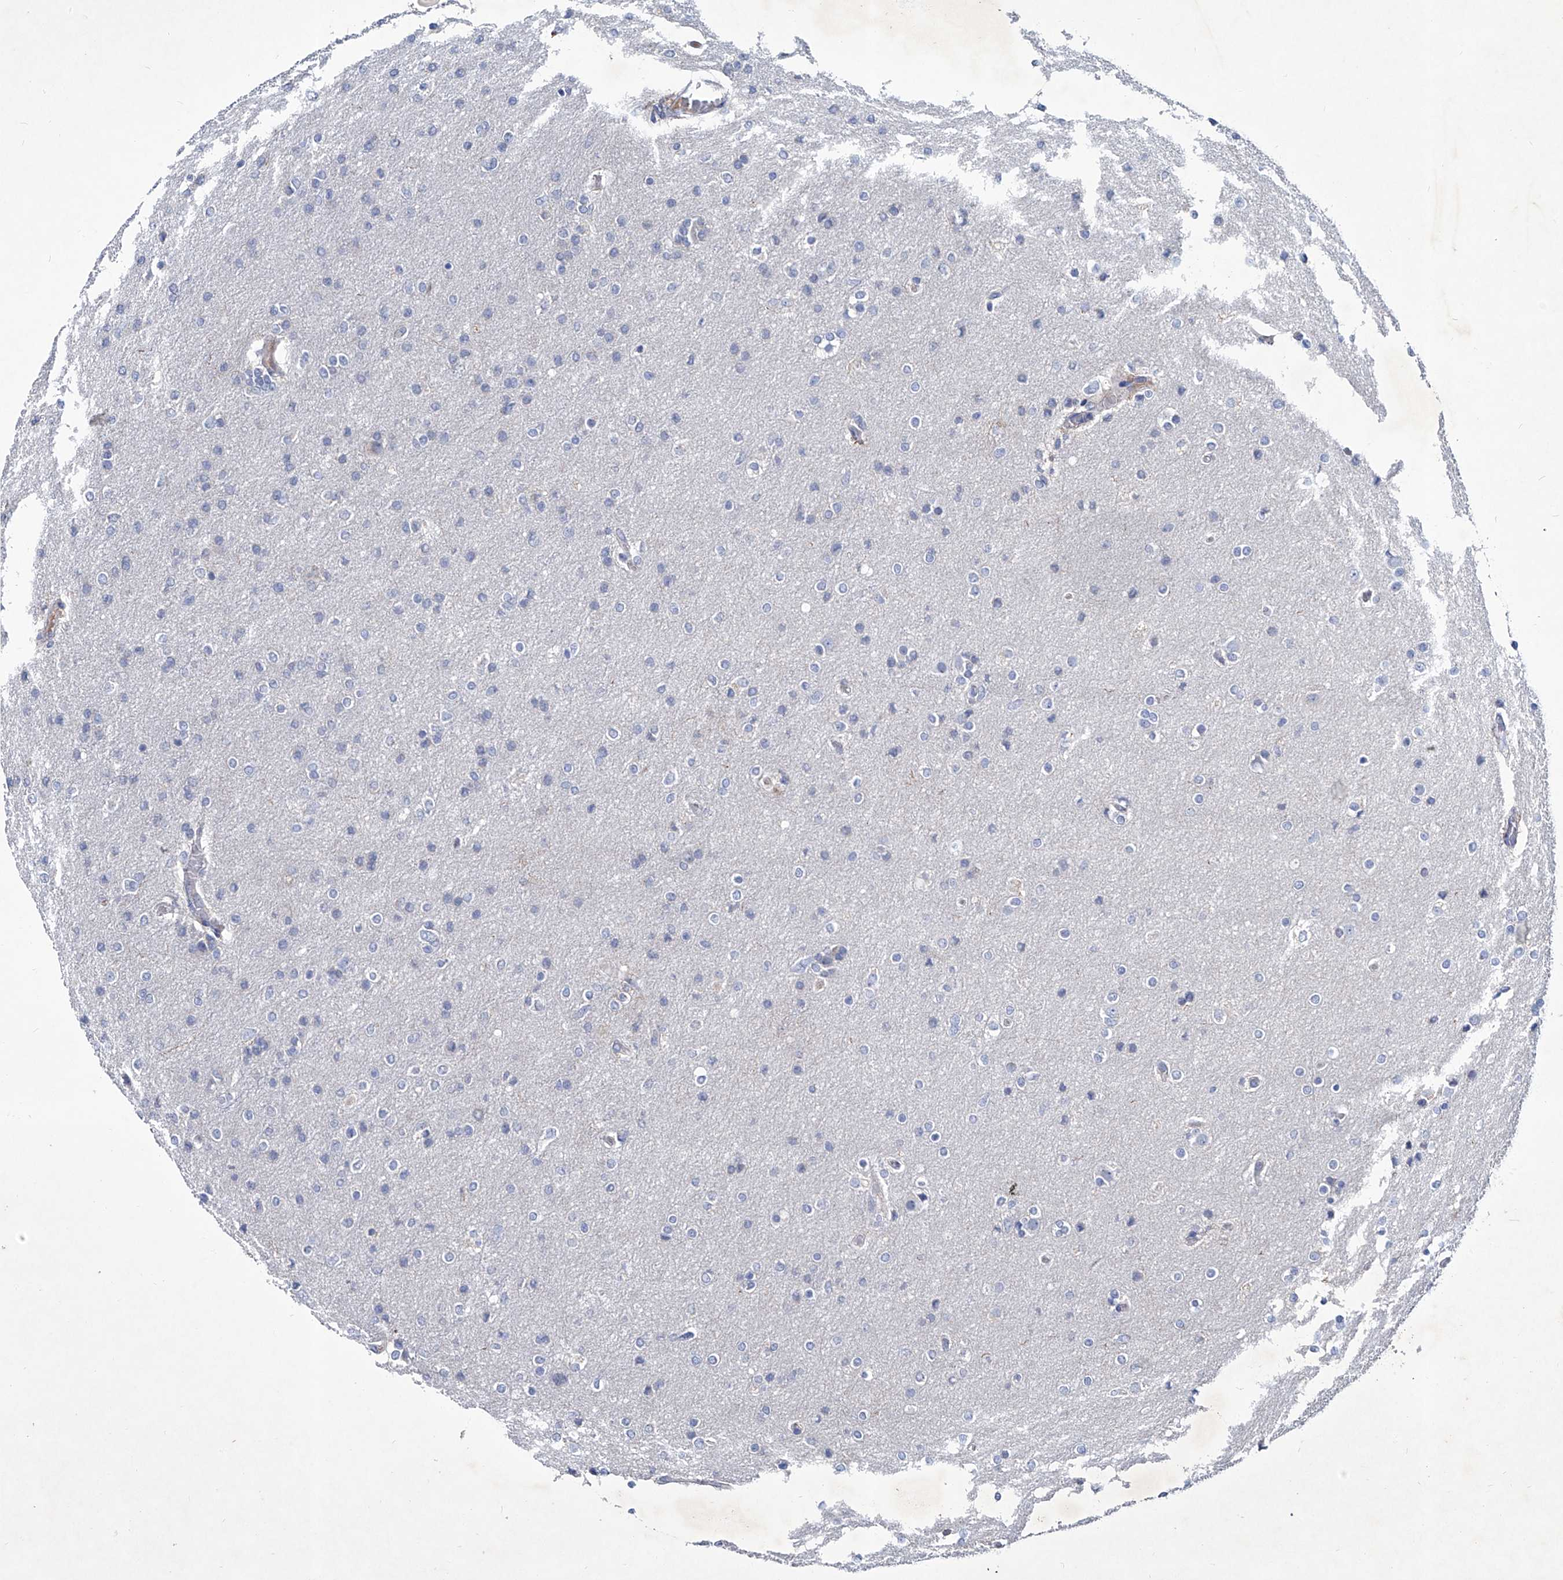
{"staining": {"intensity": "negative", "quantity": "none", "location": "none"}, "tissue": "glioma", "cell_type": "Tumor cells", "image_type": "cancer", "snomed": [{"axis": "morphology", "description": "Glioma, malignant, High grade"}, {"axis": "topography", "description": "Cerebral cortex"}], "caption": "The photomicrograph reveals no staining of tumor cells in high-grade glioma (malignant). (Immunohistochemistry, brightfield microscopy, high magnification).", "gene": "KLHL17", "patient": {"sex": "female", "age": 36}}